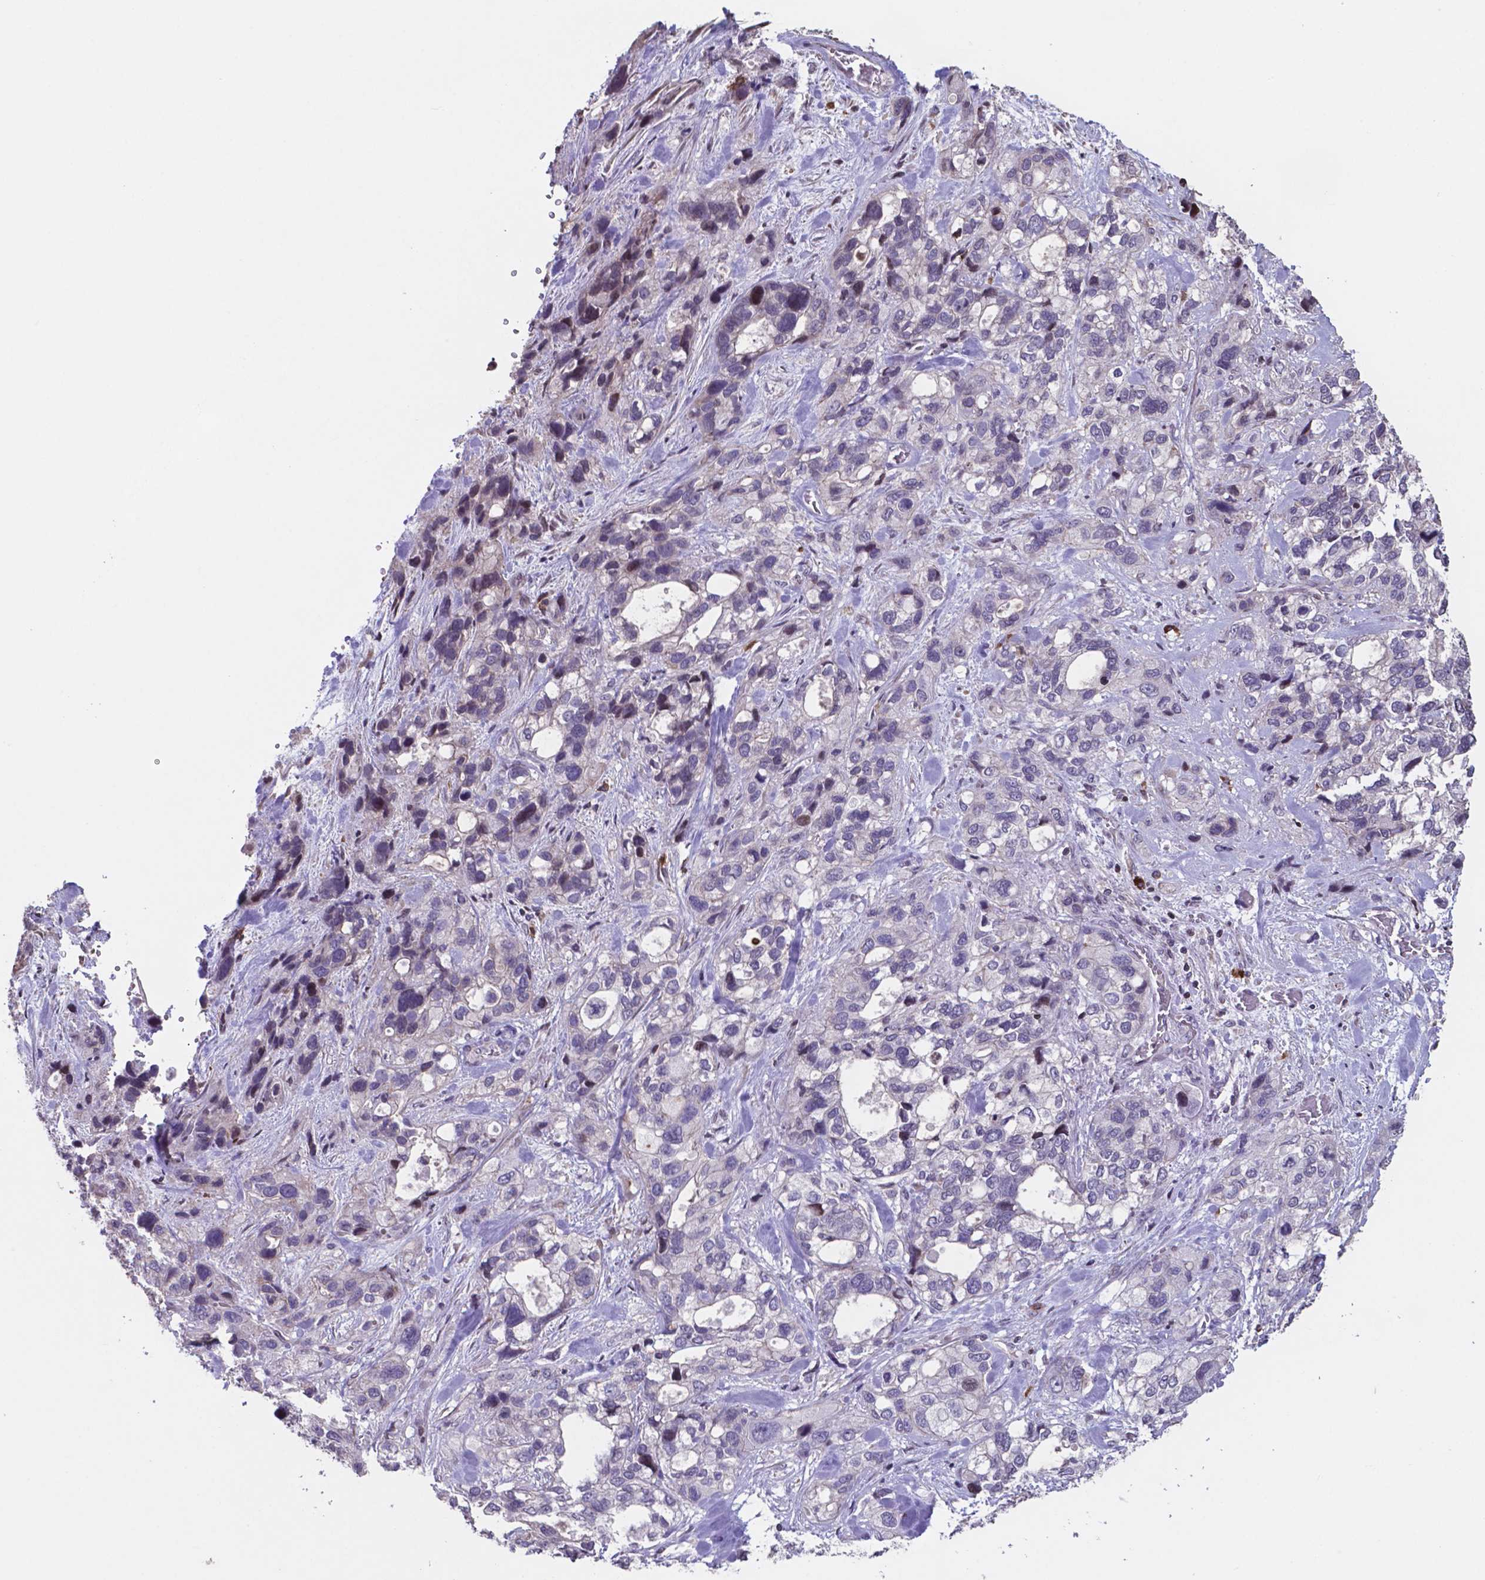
{"staining": {"intensity": "negative", "quantity": "none", "location": "none"}, "tissue": "stomach cancer", "cell_type": "Tumor cells", "image_type": "cancer", "snomed": [{"axis": "morphology", "description": "Adenocarcinoma, NOS"}, {"axis": "topography", "description": "Stomach, upper"}], "caption": "Stomach adenocarcinoma was stained to show a protein in brown. There is no significant positivity in tumor cells.", "gene": "MLC1", "patient": {"sex": "female", "age": 81}}